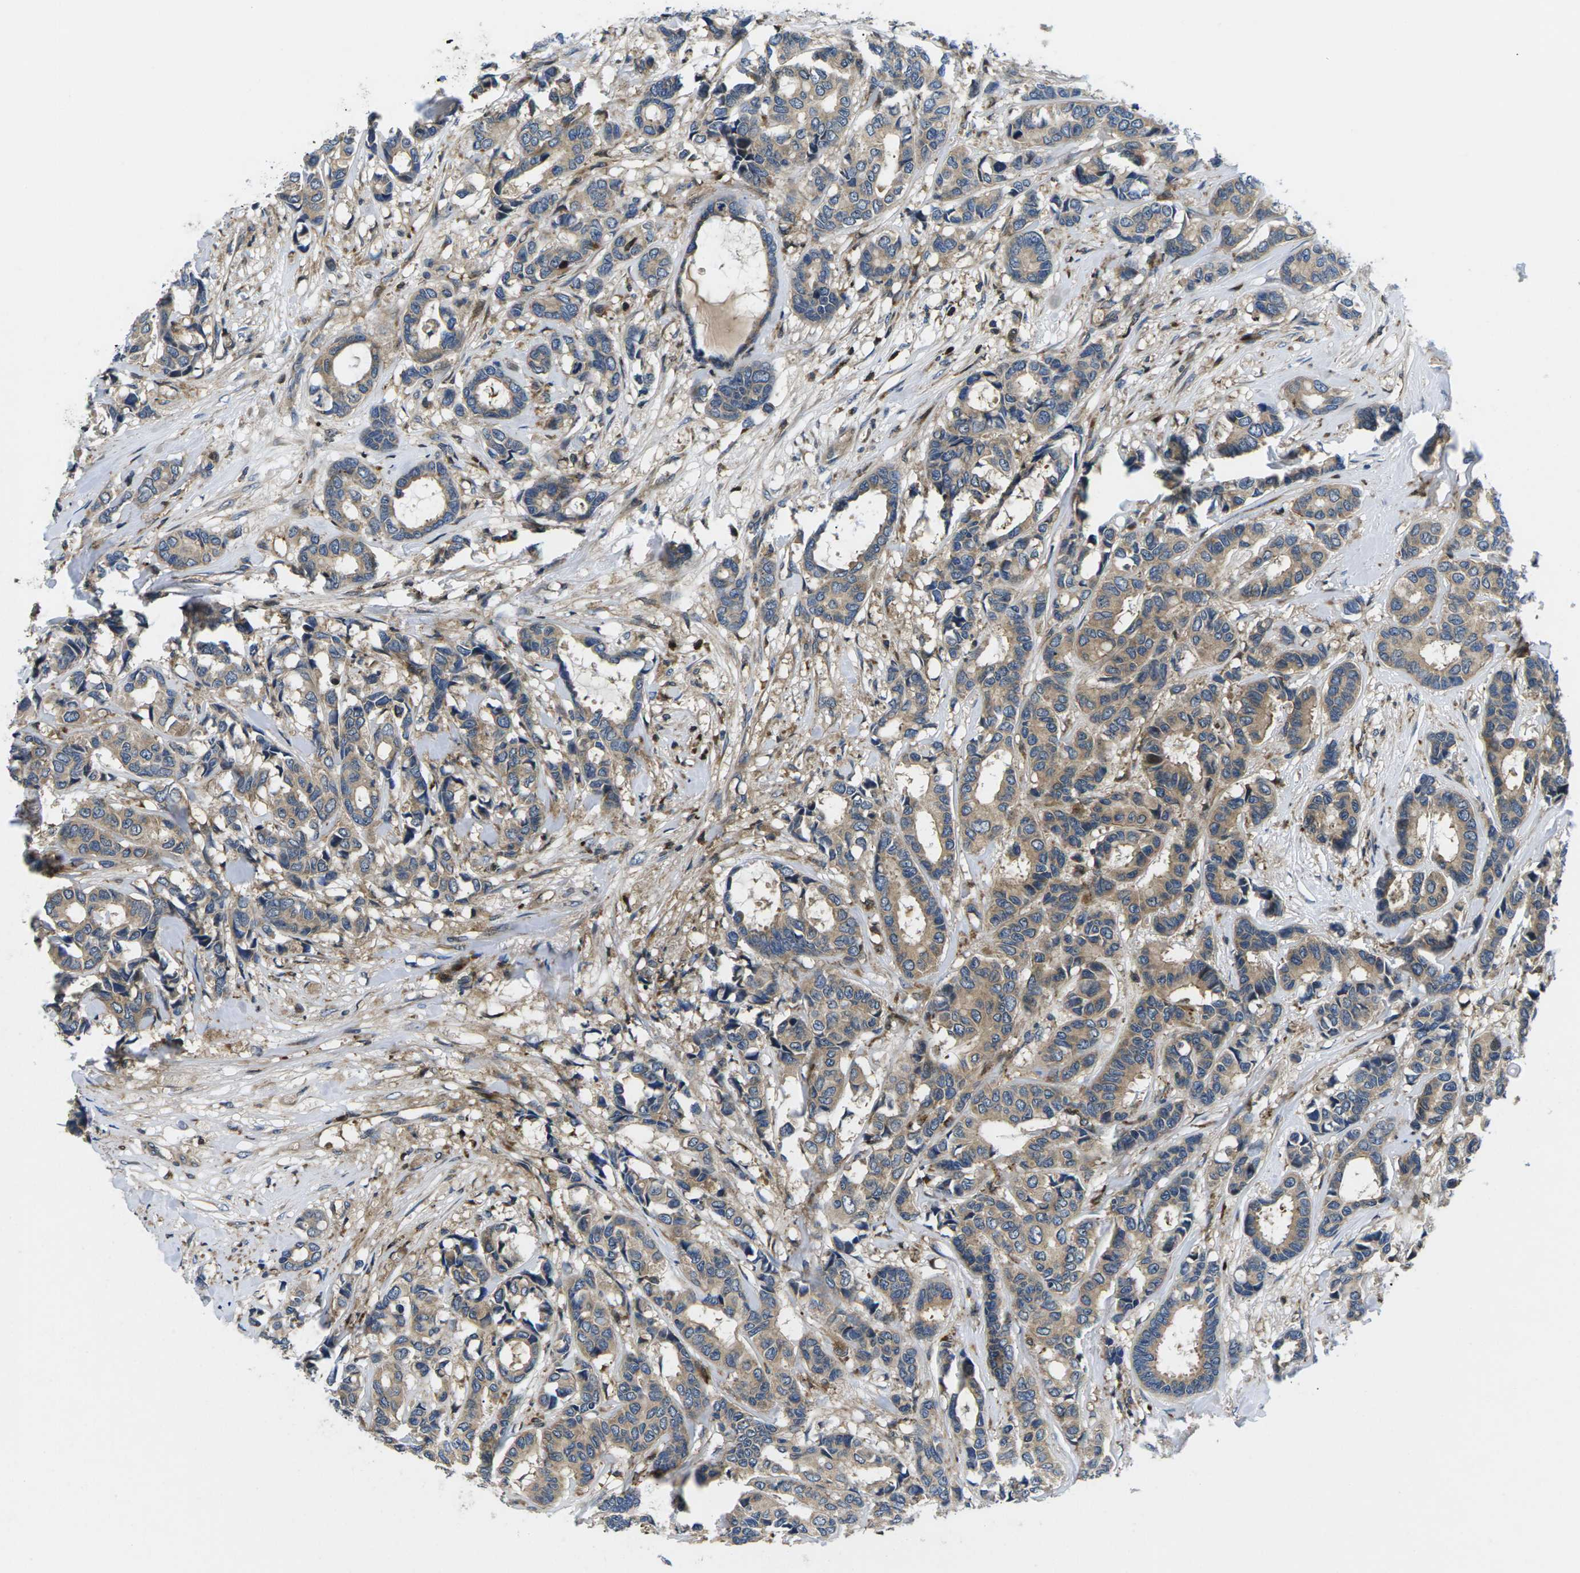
{"staining": {"intensity": "weak", "quantity": ">75%", "location": "cytoplasmic/membranous"}, "tissue": "breast cancer", "cell_type": "Tumor cells", "image_type": "cancer", "snomed": [{"axis": "morphology", "description": "Duct carcinoma"}, {"axis": "topography", "description": "Breast"}], "caption": "Human breast cancer (invasive ductal carcinoma) stained with a protein marker exhibits weak staining in tumor cells.", "gene": "PLCE1", "patient": {"sex": "female", "age": 87}}